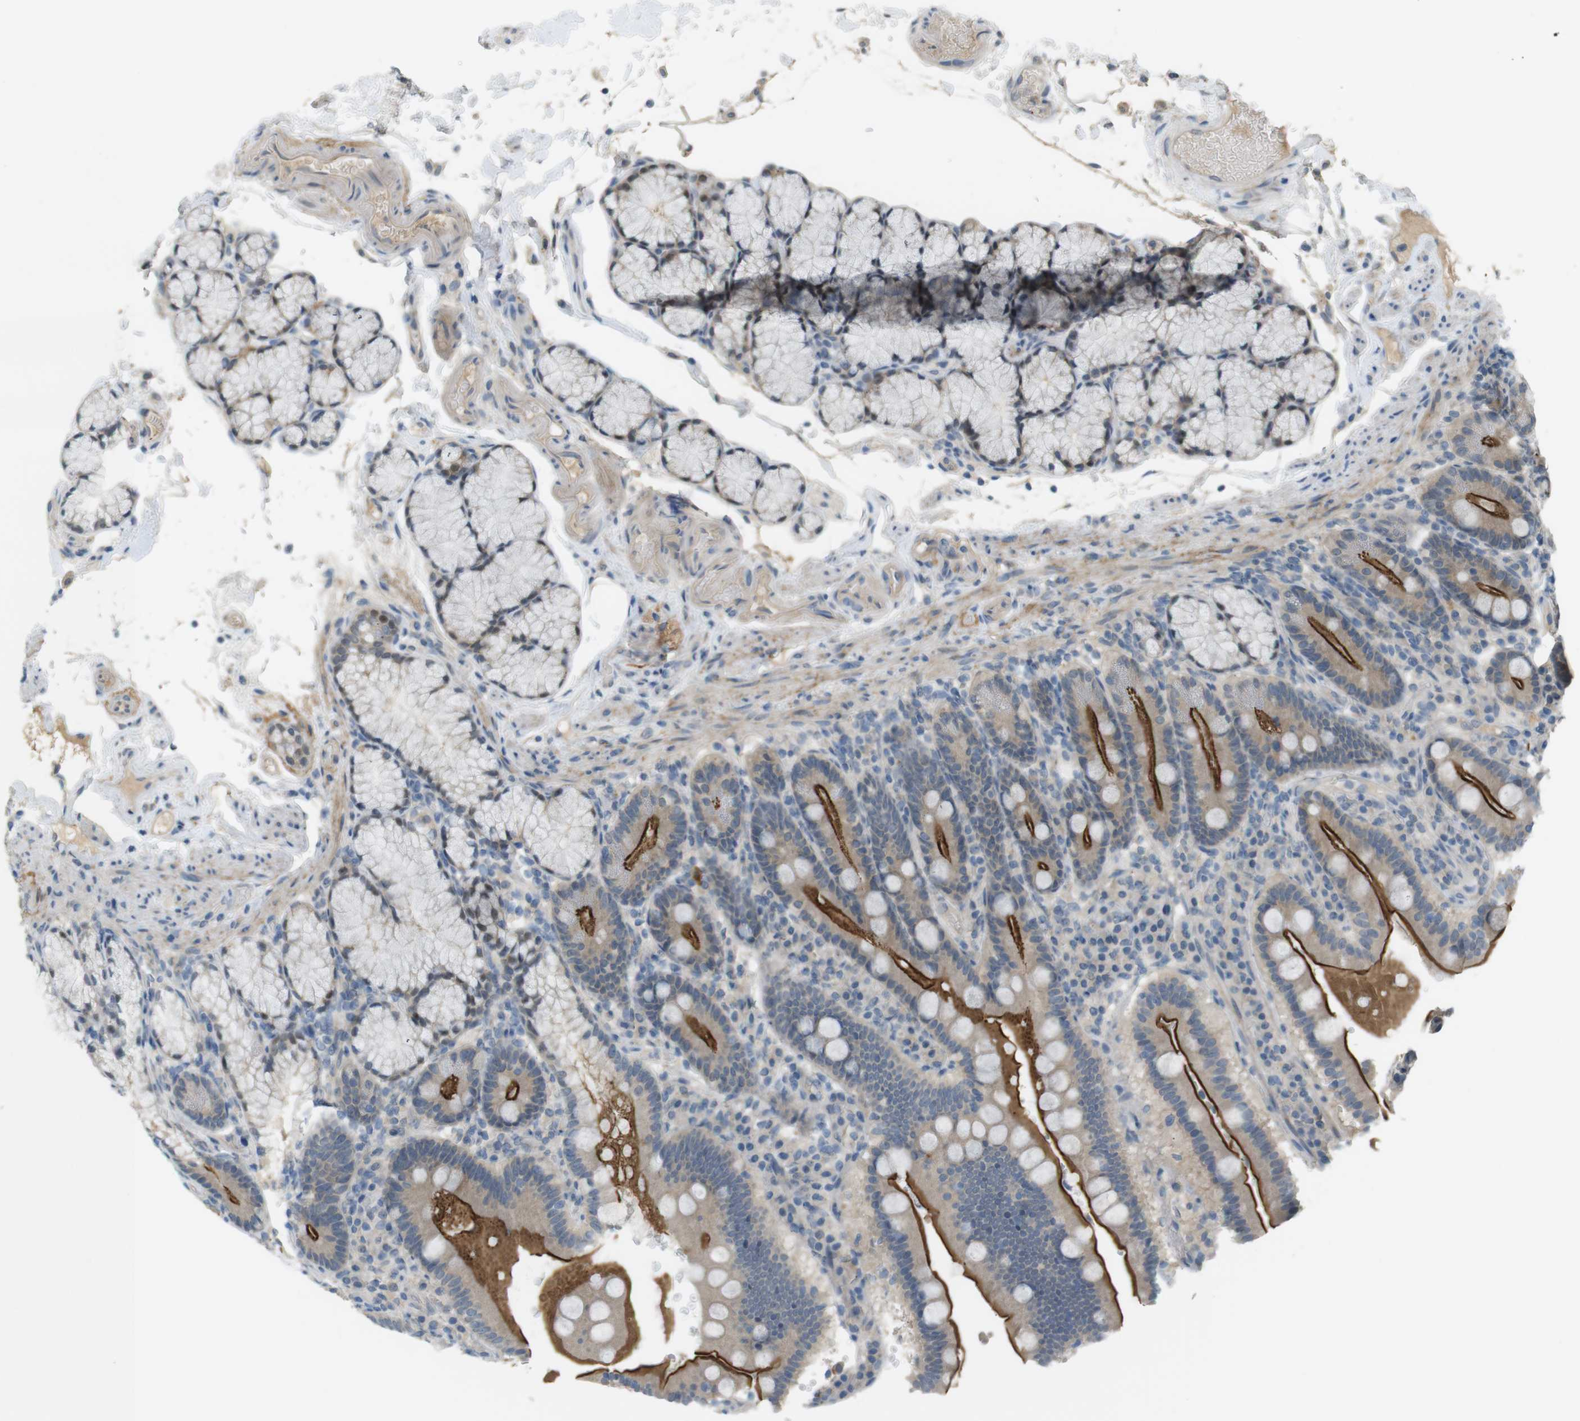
{"staining": {"intensity": "moderate", "quantity": ">75%", "location": "cytoplasmic/membranous"}, "tissue": "duodenum", "cell_type": "Glandular cells", "image_type": "normal", "snomed": [{"axis": "morphology", "description": "Normal tissue, NOS"}, {"axis": "topography", "description": "Small intestine, NOS"}], "caption": "DAB (3,3'-diaminobenzidine) immunohistochemical staining of unremarkable human duodenum displays moderate cytoplasmic/membranous protein staining in about >75% of glandular cells.", "gene": "UGT8", "patient": {"sex": "female", "age": 71}}